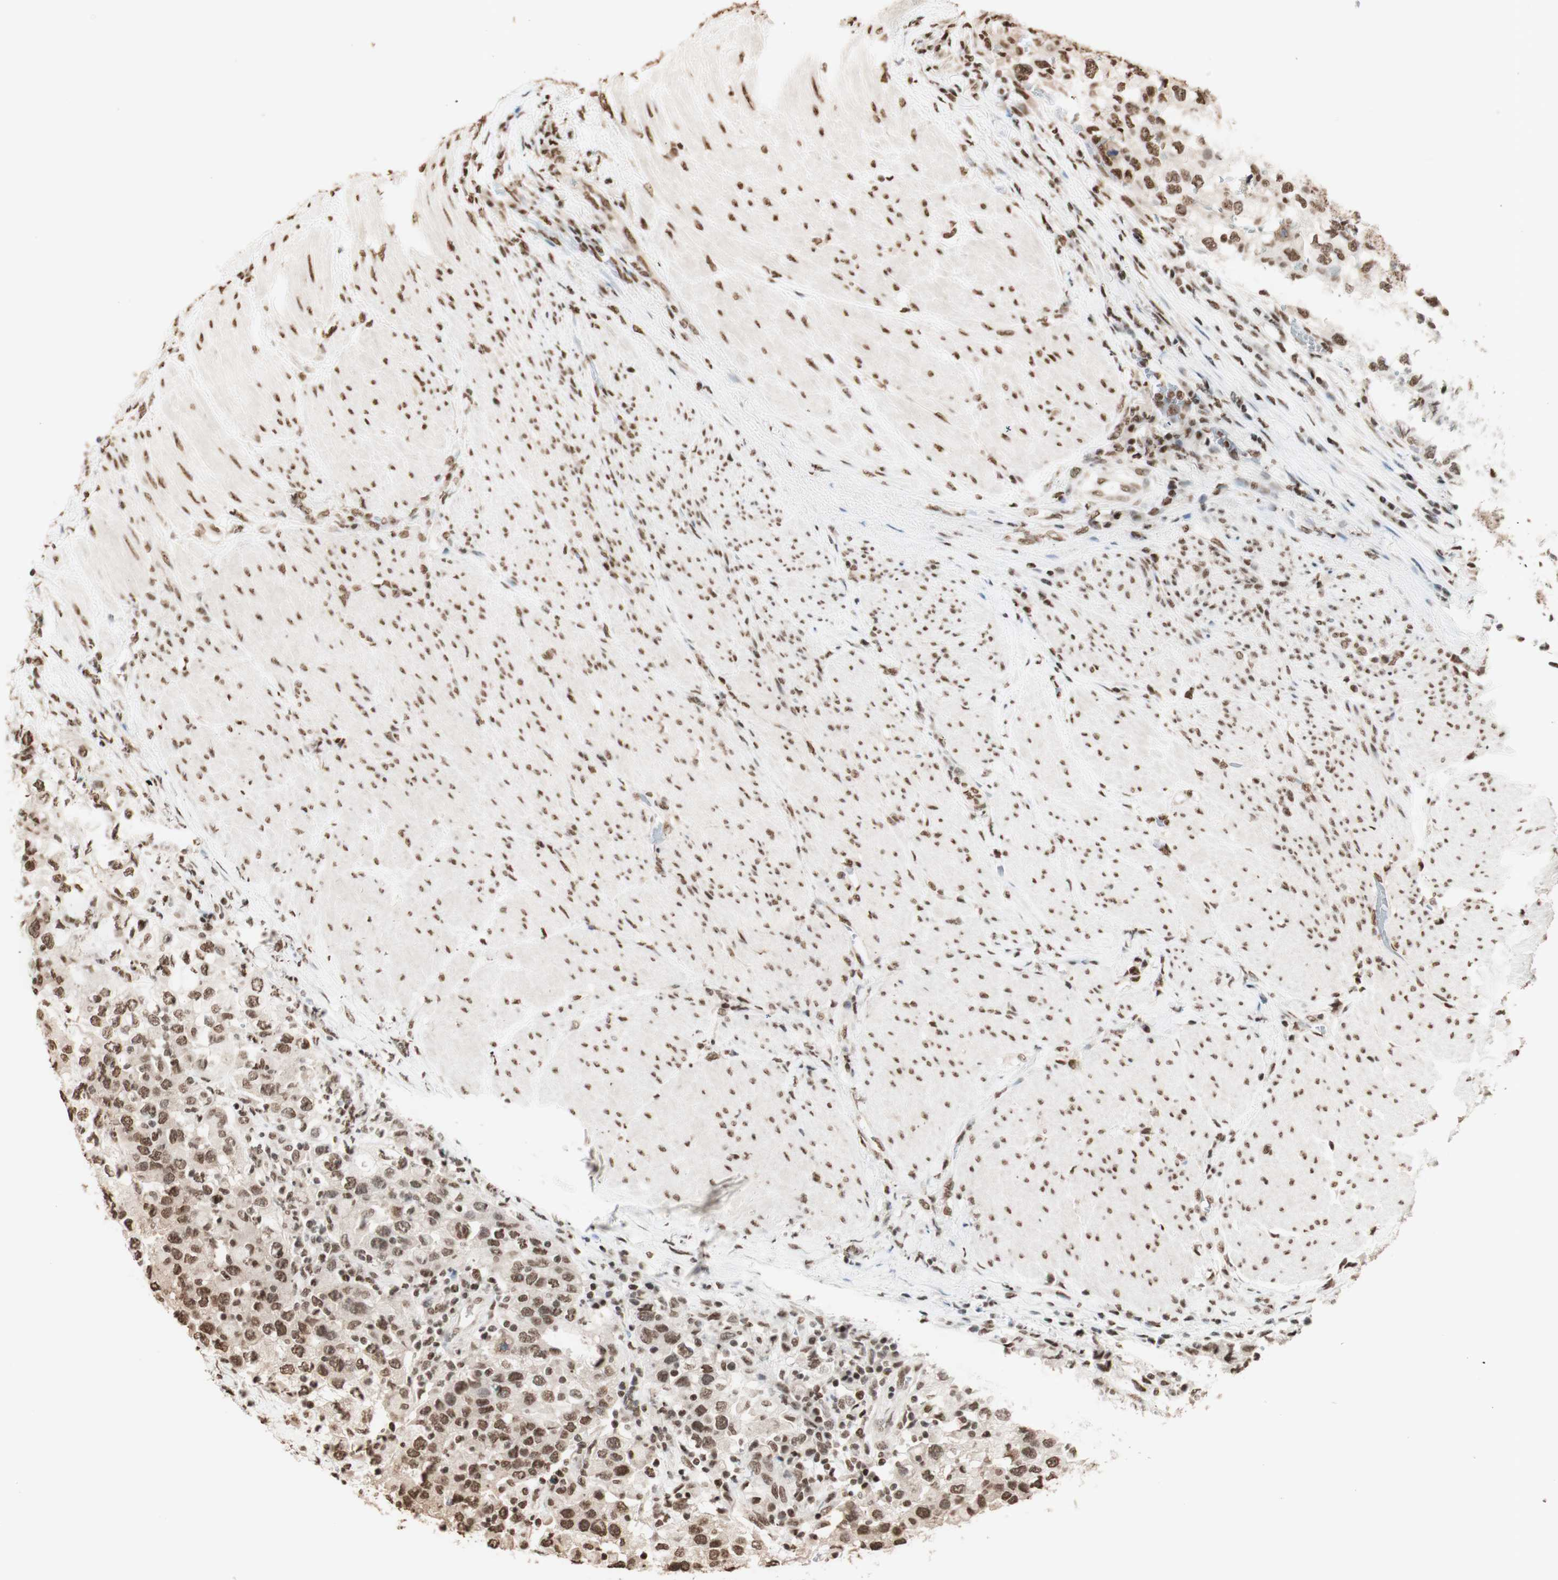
{"staining": {"intensity": "moderate", "quantity": ">75%", "location": "nuclear"}, "tissue": "urothelial cancer", "cell_type": "Tumor cells", "image_type": "cancer", "snomed": [{"axis": "morphology", "description": "Urothelial carcinoma, High grade"}, {"axis": "topography", "description": "Urinary bladder"}], "caption": "A brown stain labels moderate nuclear positivity of a protein in urothelial carcinoma (high-grade) tumor cells.", "gene": "HNRNPA2B1", "patient": {"sex": "female", "age": 80}}